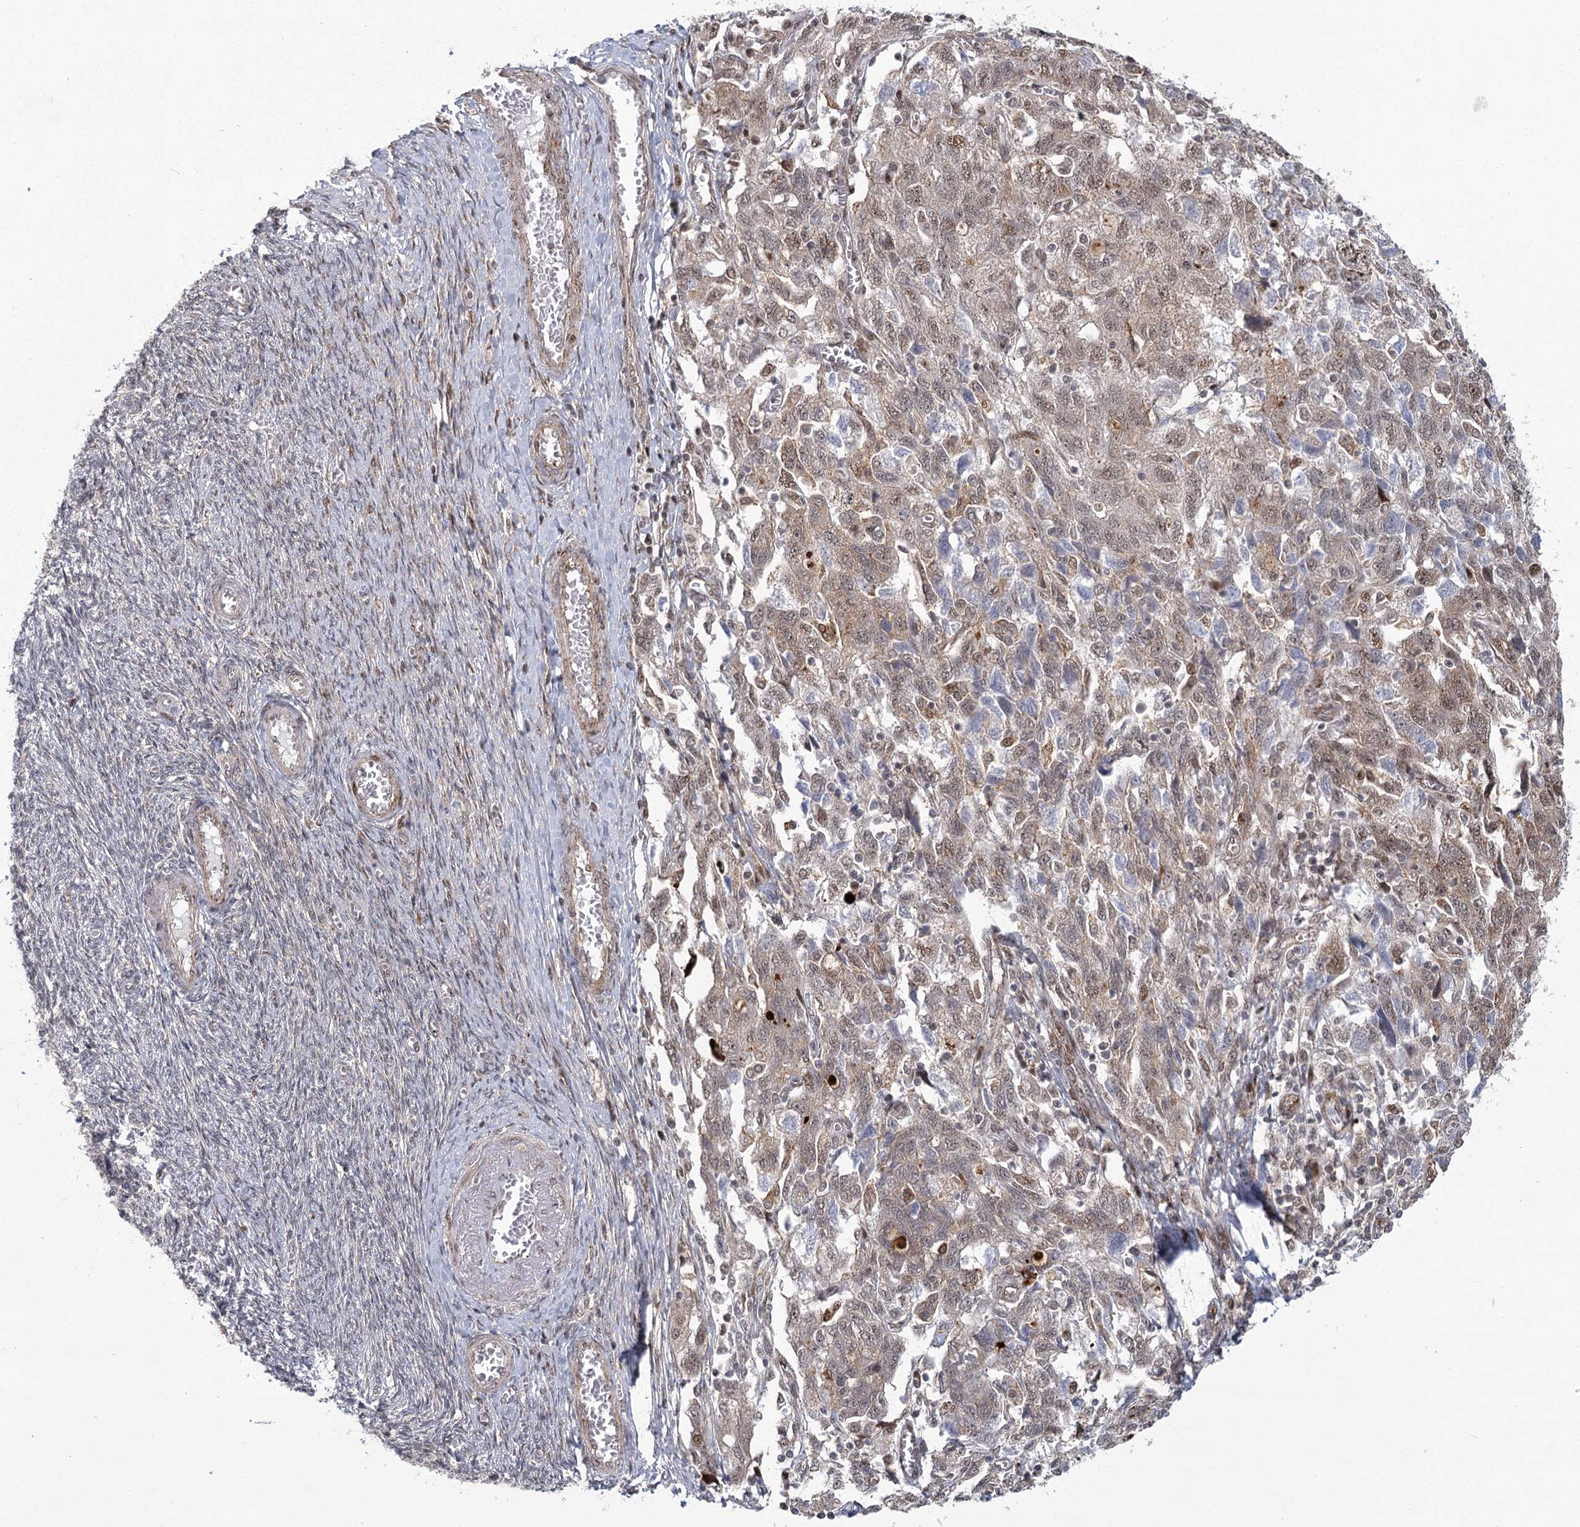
{"staining": {"intensity": "weak", "quantity": ">75%", "location": "cytoplasmic/membranous,nuclear"}, "tissue": "ovarian cancer", "cell_type": "Tumor cells", "image_type": "cancer", "snomed": [{"axis": "morphology", "description": "Carcinoma, NOS"}, {"axis": "morphology", "description": "Cystadenocarcinoma, serous, NOS"}, {"axis": "topography", "description": "Ovary"}], "caption": "Ovarian serous cystadenocarcinoma stained for a protein (brown) displays weak cytoplasmic/membranous and nuclear positive staining in approximately >75% of tumor cells.", "gene": "PARM1", "patient": {"sex": "female", "age": 69}}